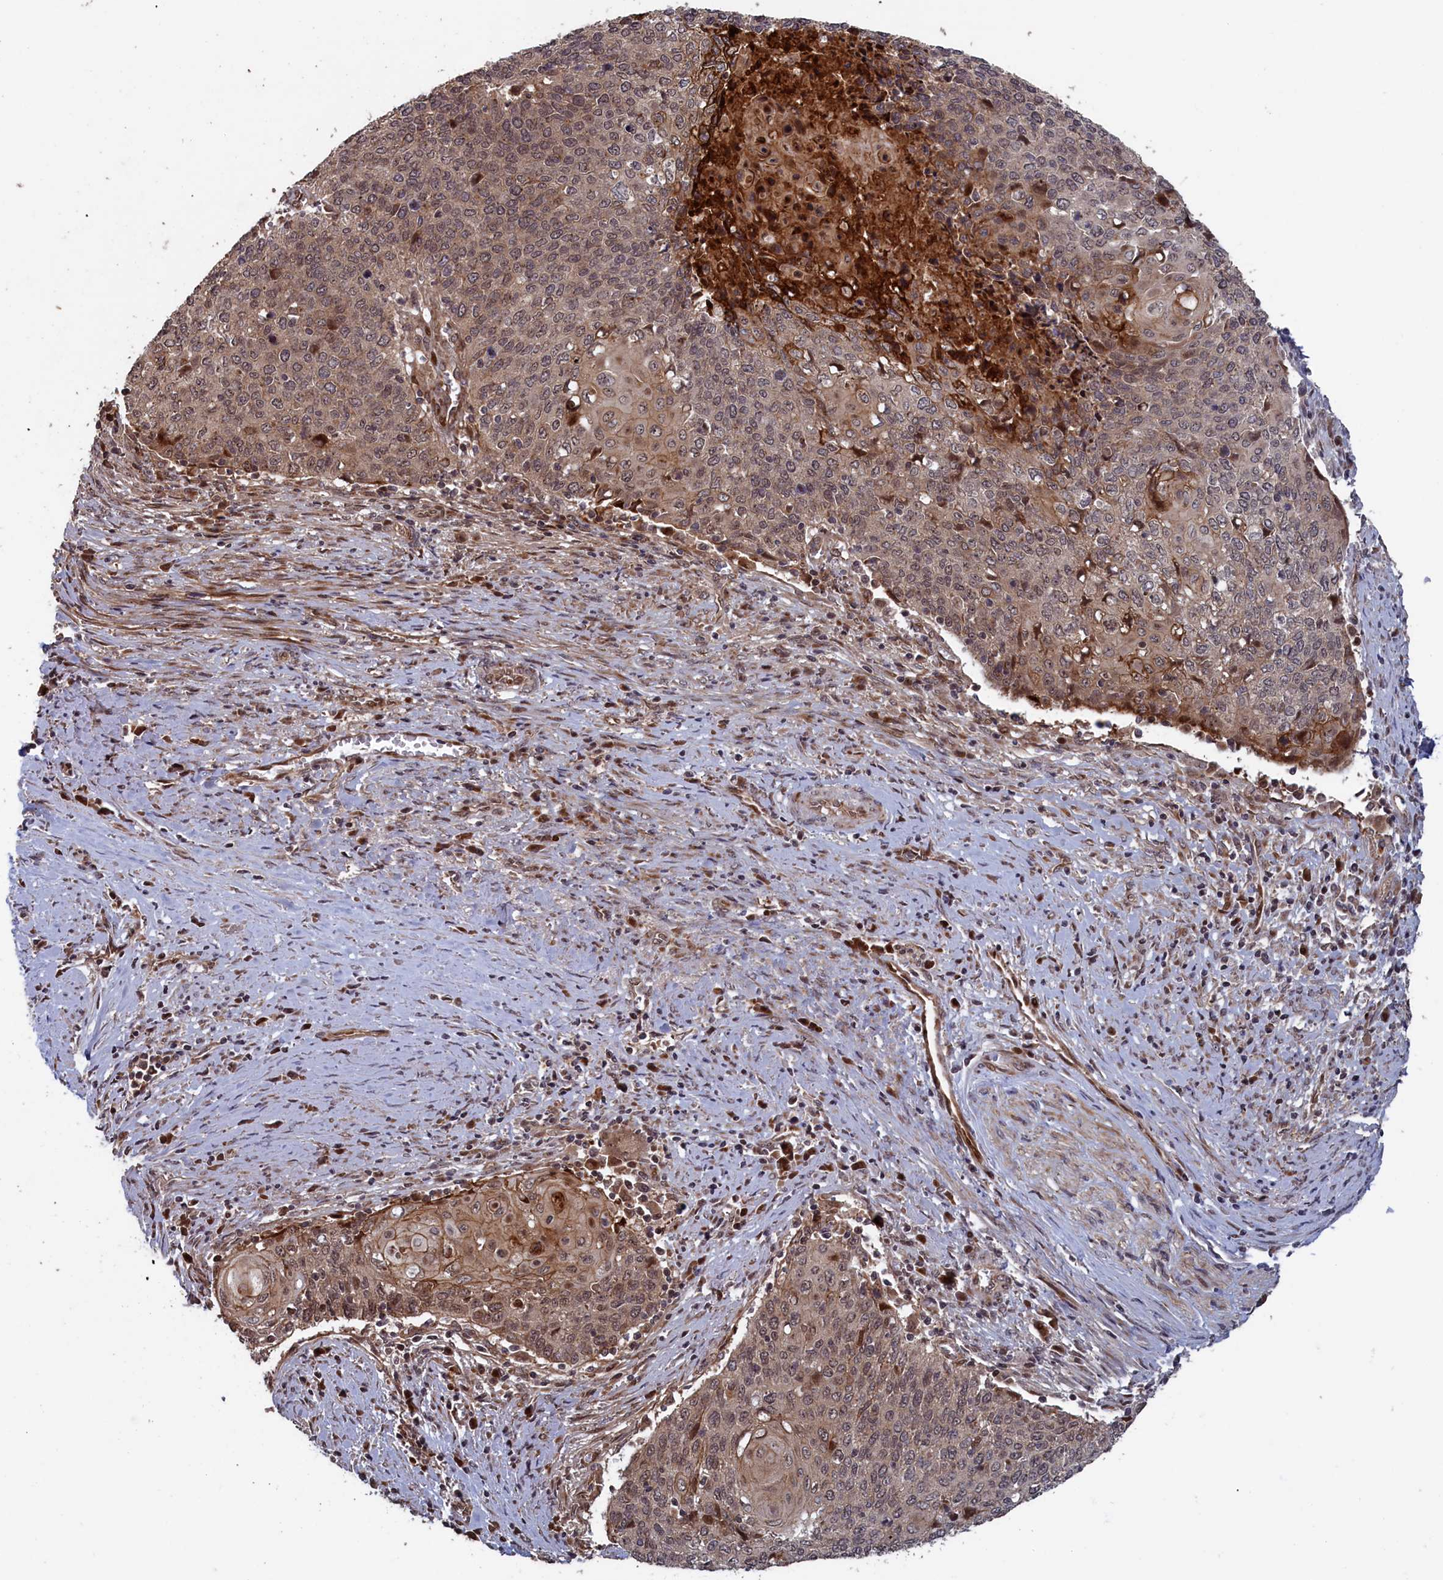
{"staining": {"intensity": "weak", "quantity": ">75%", "location": "cytoplasmic/membranous,nuclear"}, "tissue": "cervical cancer", "cell_type": "Tumor cells", "image_type": "cancer", "snomed": [{"axis": "morphology", "description": "Squamous cell carcinoma, NOS"}, {"axis": "topography", "description": "Cervix"}], "caption": "Protein staining demonstrates weak cytoplasmic/membranous and nuclear expression in about >75% of tumor cells in cervical squamous cell carcinoma. The staining was performed using DAB, with brown indicating positive protein expression. Nuclei are stained blue with hematoxylin.", "gene": "LSG1", "patient": {"sex": "female", "age": 39}}